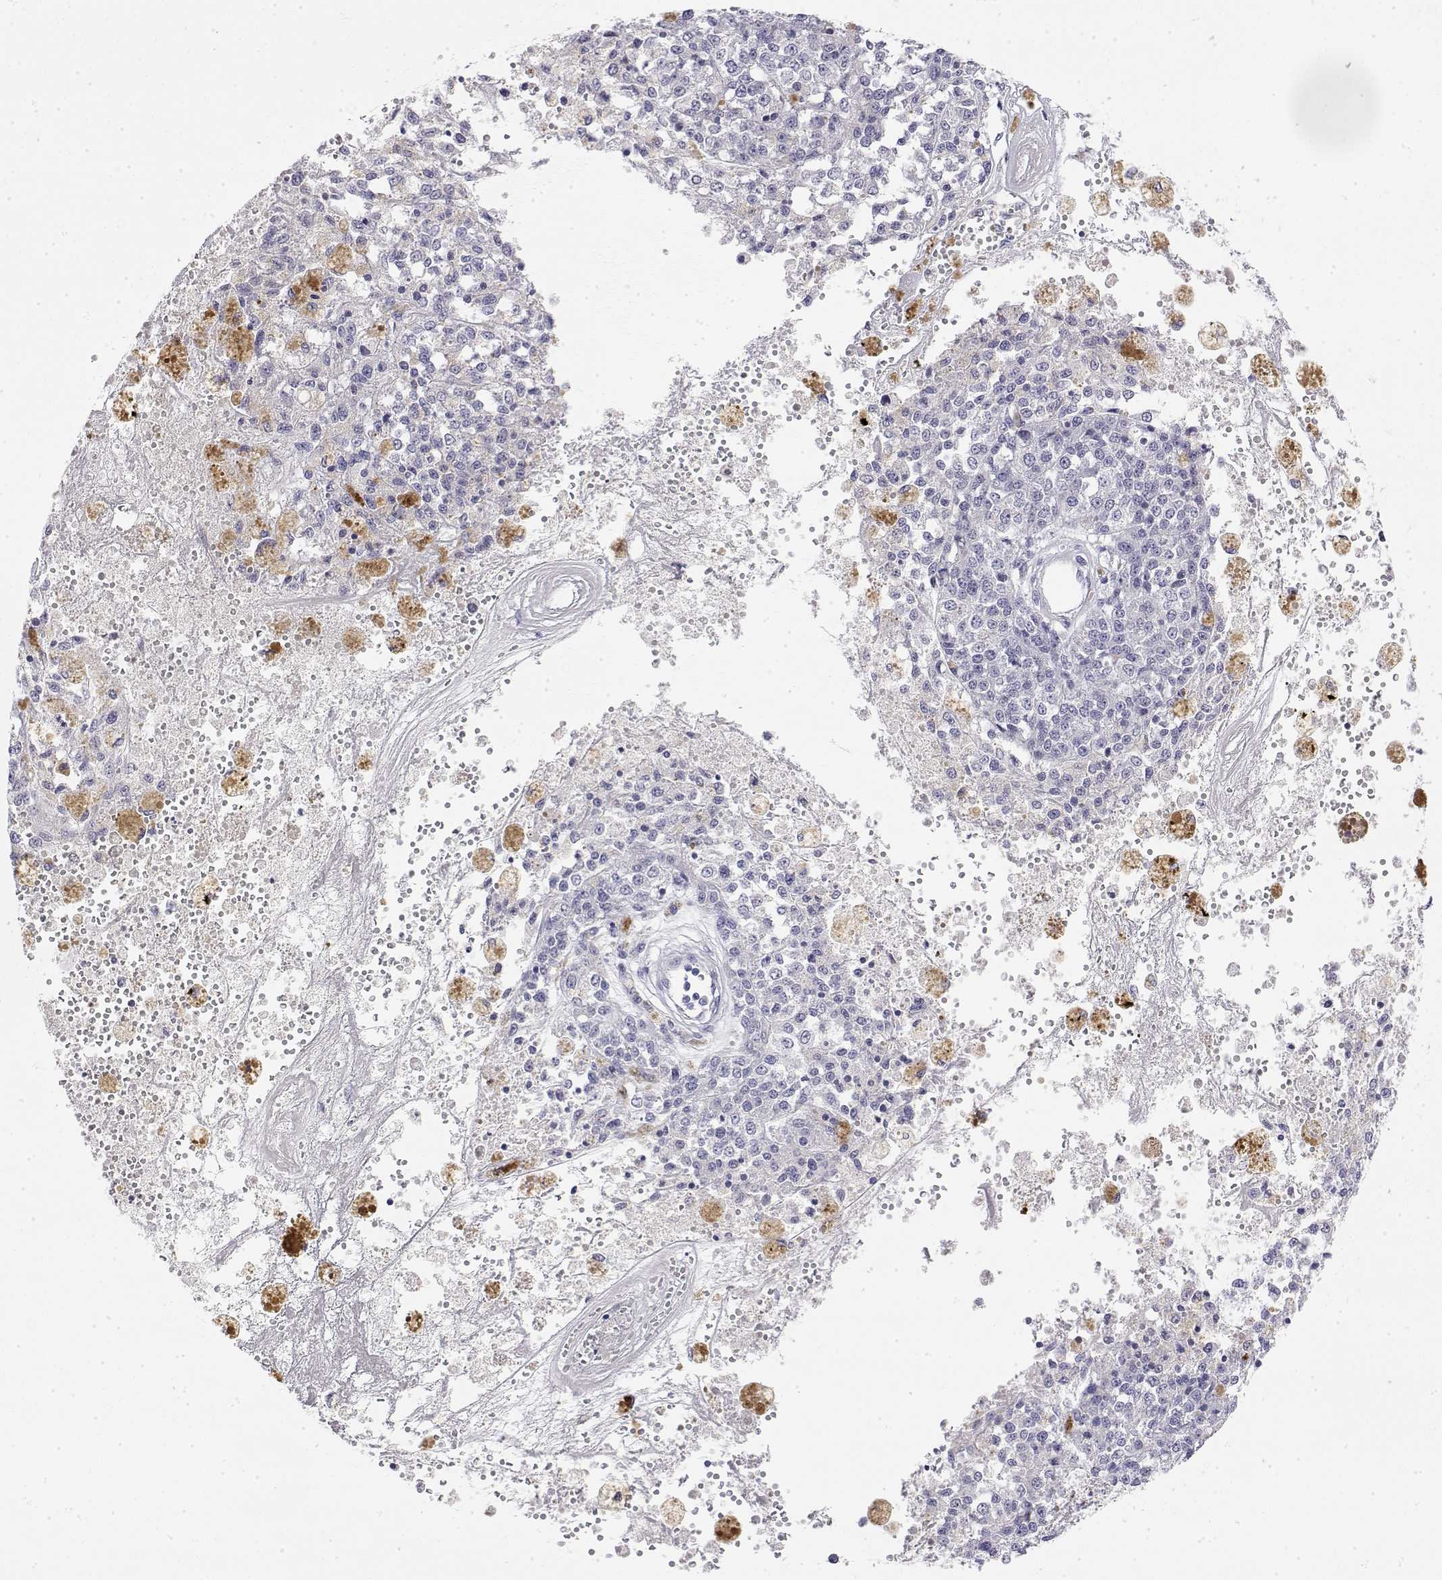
{"staining": {"intensity": "negative", "quantity": "none", "location": "none"}, "tissue": "melanoma", "cell_type": "Tumor cells", "image_type": "cancer", "snomed": [{"axis": "morphology", "description": "Malignant melanoma, Metastatic site"}, {"axis": "topography", "description": "Lymph node"}], "caption": "High power microscopy photomicrograph of an IHC image of melanoma, revealing no significant positivity in tumor cells.", "gene": "LY6D", "patient": {"sex": "female", "age": 64}}